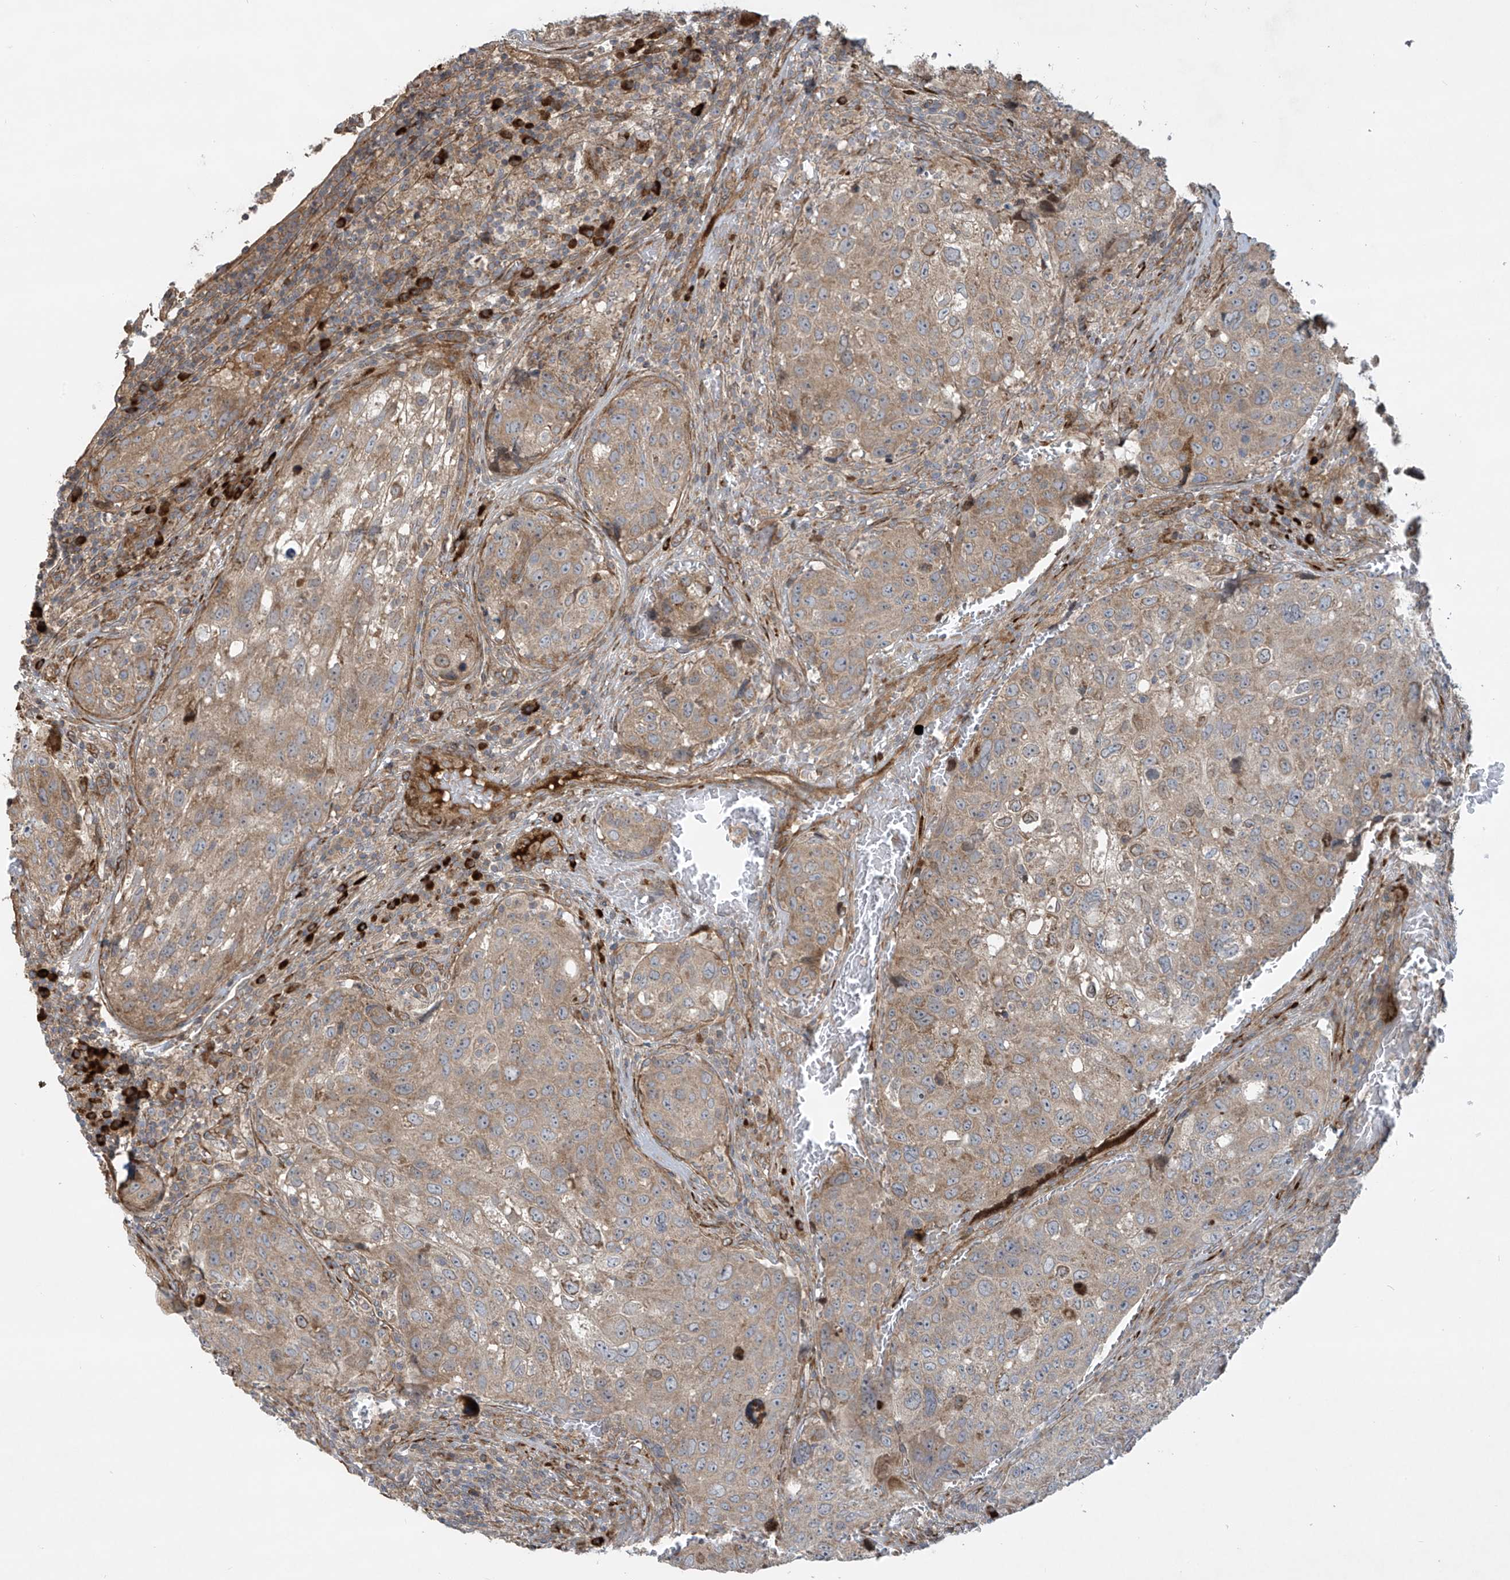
{"staining": {"intensity": "weak", "quantity": ">75%", "location": "cytoplasmic/membranous"}, "tissue": "urothelial cancer", "cell_type": "Tumor cells", "image_type": "cancer", "snomed": [{"axis": "morphology", "description": "Urothelial carcinoma, High grade"}, {"axis": "topography", "description": "Lymph node"}, {"axis": "topography", "description": "Urinary bladder"}], "caption": "A low amount of weak cytoplasmic/membranous expression is appreciated in about >75% of tumor cells in high-grade urothelial carcinoma tissue.", "gene": "DDIT4", "patient": {"sex": "male", "age": 51}}